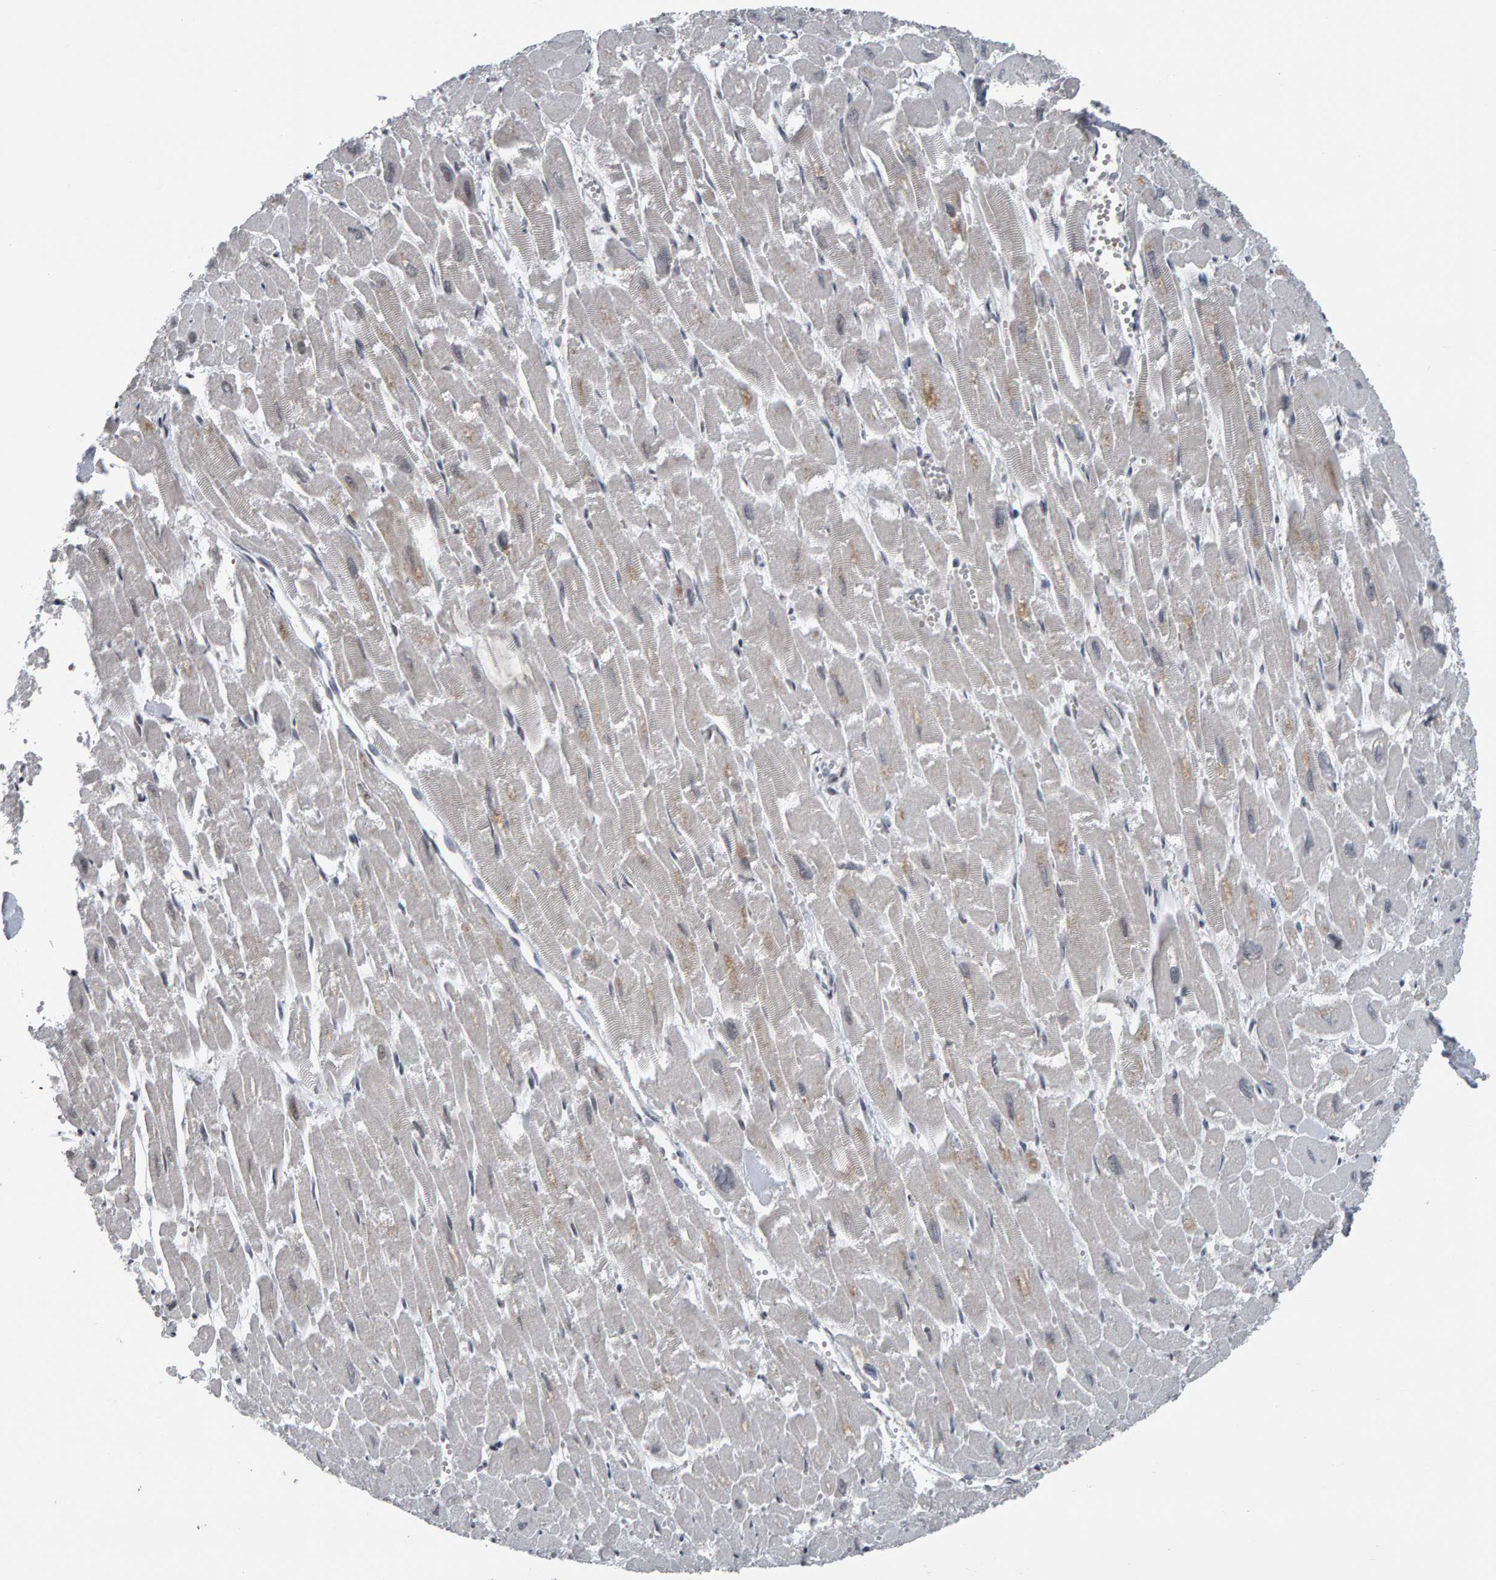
{"staining": {"intensity": "negative", "quantity": "none", "location": "none"}, "tissue": "heart muscle", "cell_type": "Cardiomyocytes", "image_type": "normal", "snomed": [{"axis": "morphology", "description": "Normal tissue, NOS"}, {"axis": "topography", "description": "Heart"}], "caption": "Histopathology image shows no protein staining in cardiomyocytes of benign heart muscle. (Immunohistochemistry, brightfield microscopy, high magnification).", "gene": "COASY", "patient": {"sex": "male", "age": 54}}